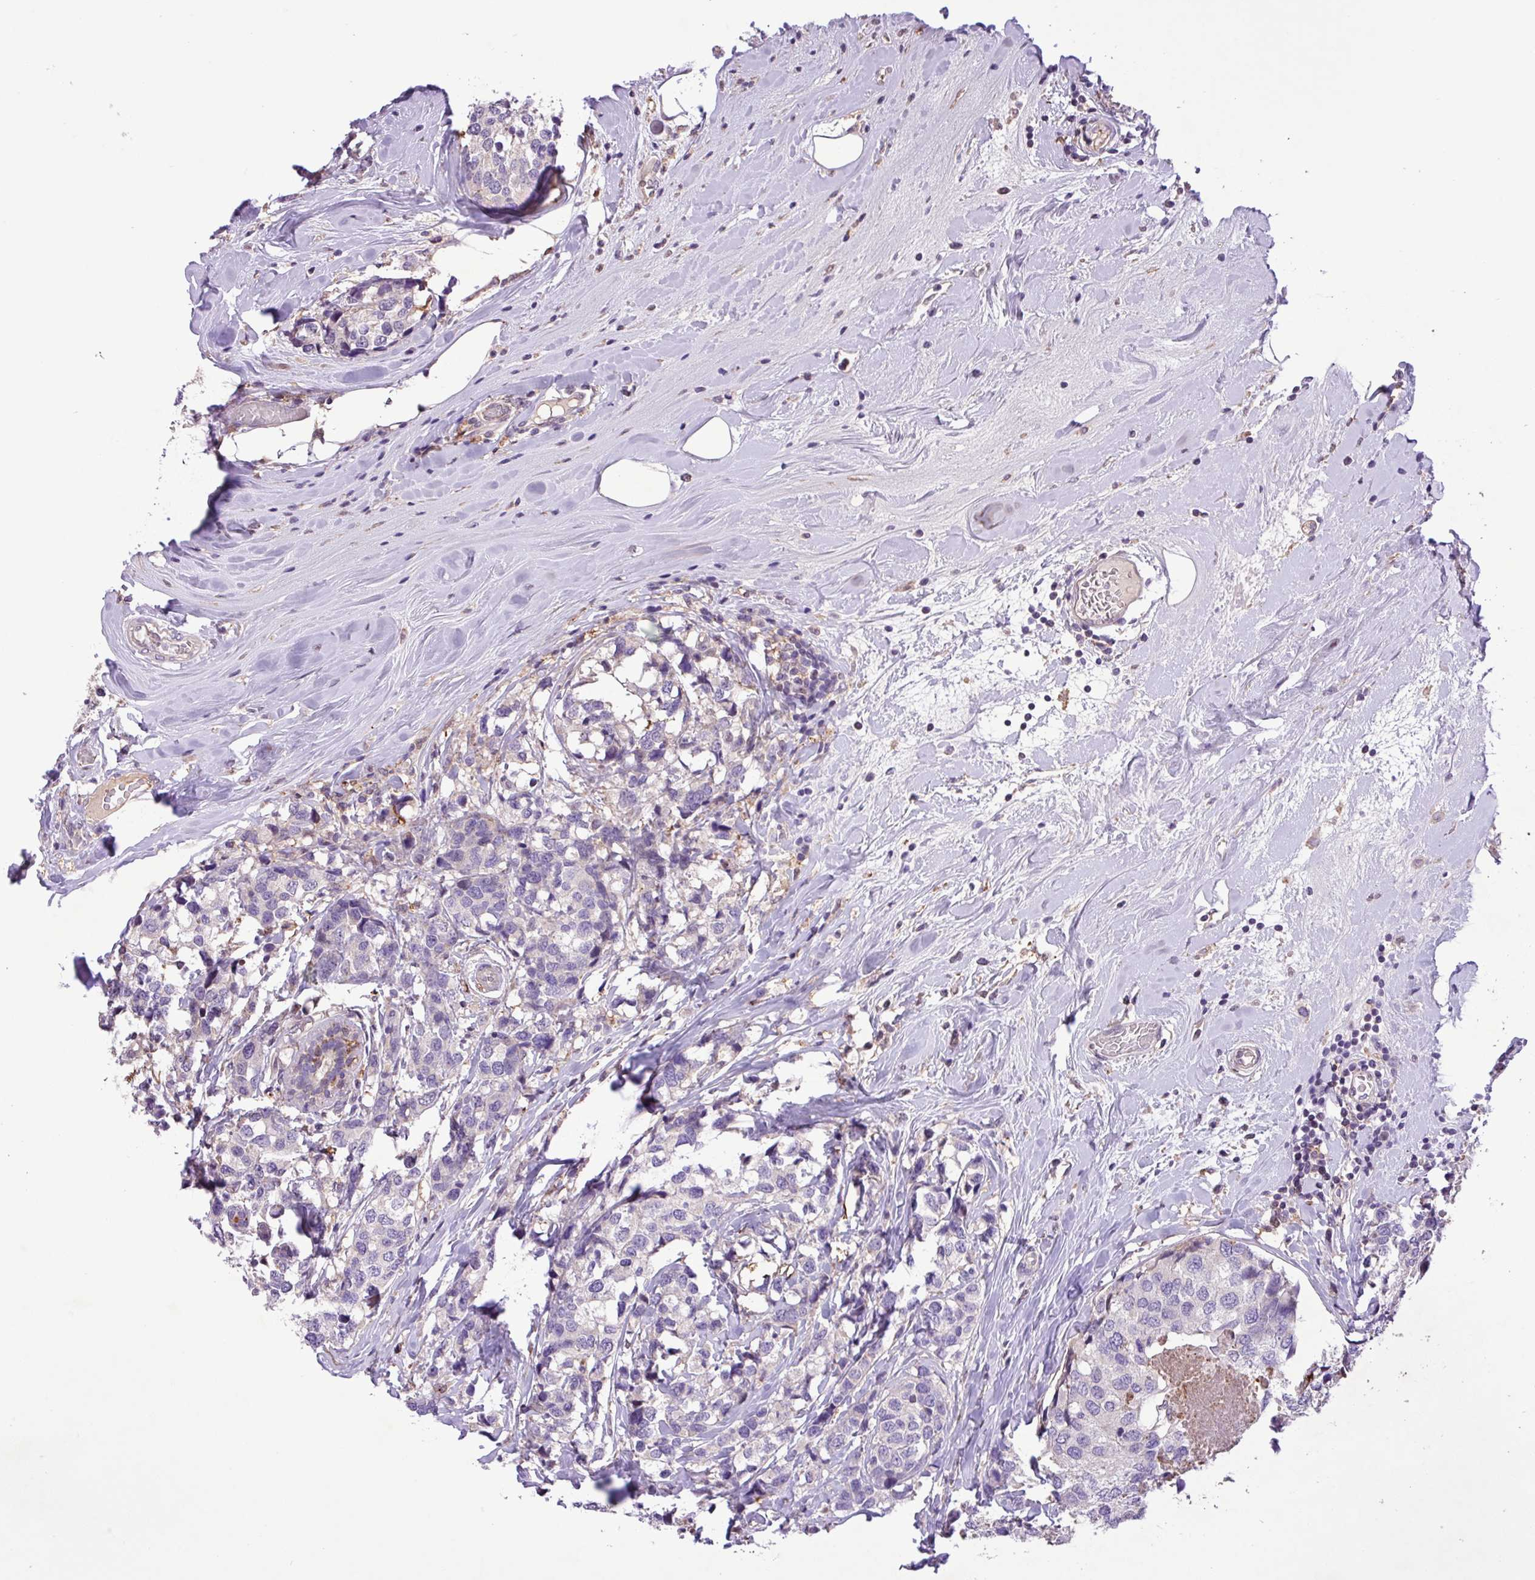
{"staining": {"intensity": "negative", "quantity": "none", "location": "none"}, "tissue": "breast cancer", "cell_type": "Tumor cells", "image_type": "cancer", "snomed": [{"axis": "morphology", "description": "Lobular carcinoma"}, {"axis": "topography", "description": "Breast"}], "caption": "Immunohistochemistry image of neoplastic tissue: human lobular carcinoma (breast) stained with DAB (3,3'-diaminobenzidine) shows no significant protein expression in tumor cells. (Immunohistochemistry, brightfield microscopy, high magnification).", "gene": "RPP25L", "patient": {"sex": "female", "age": 59}}